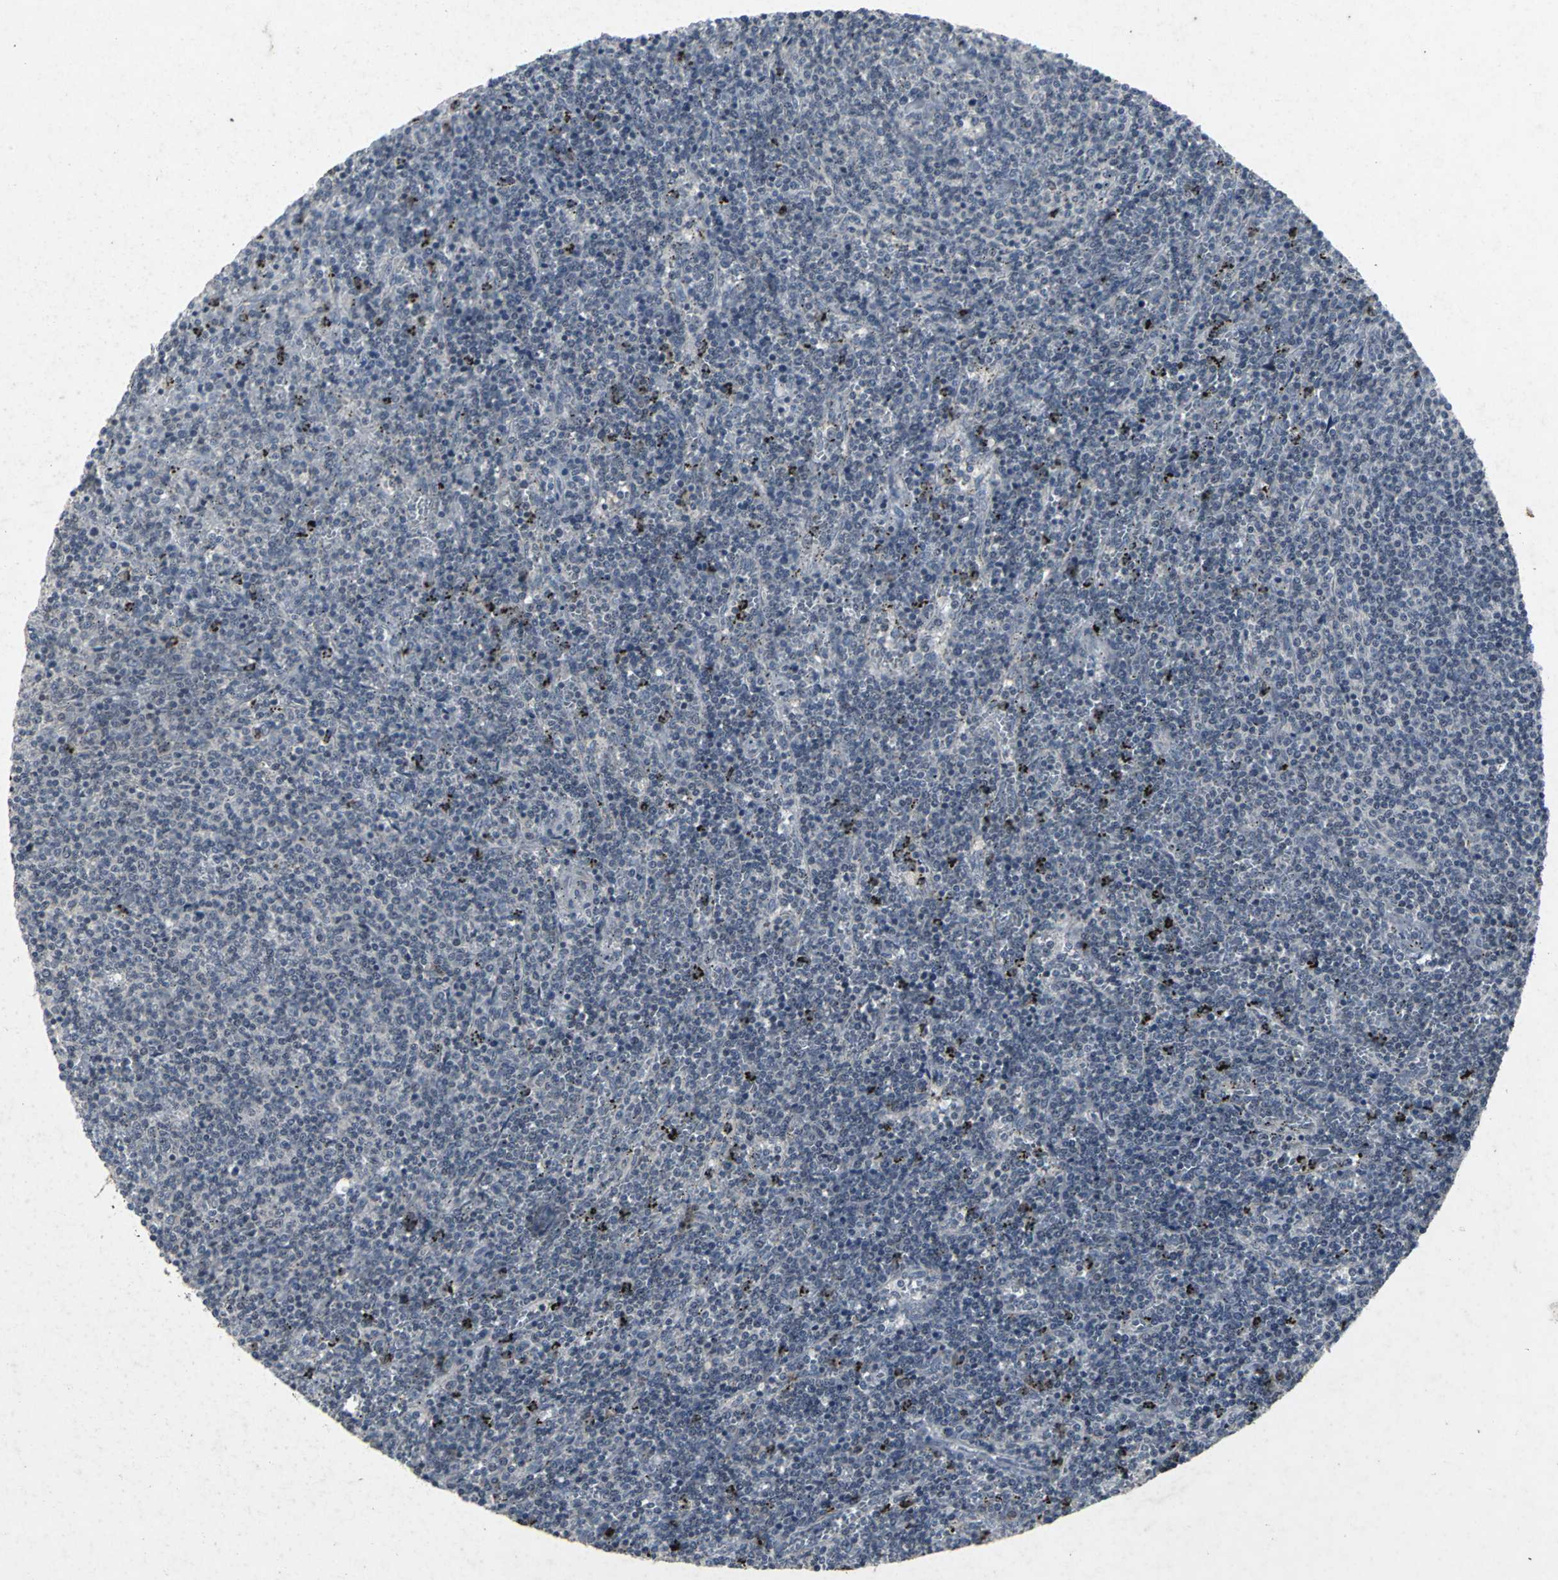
{"staining": {"intensity": "negative", "quantity": "none", "location": "none"}, "tissue": "lymphoma", "cell_type": "Tumor cells", "image_type": "cancer", "snomed": [{"axis": "morphology", "description": "Malignant lymphoma, non-Hodgkin's type, Low grade"}, {"axis": "topography", "description": "Spleen"}], "caption": "Photomicrograph shows no protein positivity in tumor cells of lymphoma tissue. Nuclei are stained in blue.", "gene": "BMP4", "patient": {"sex": "female", "age": 50}}